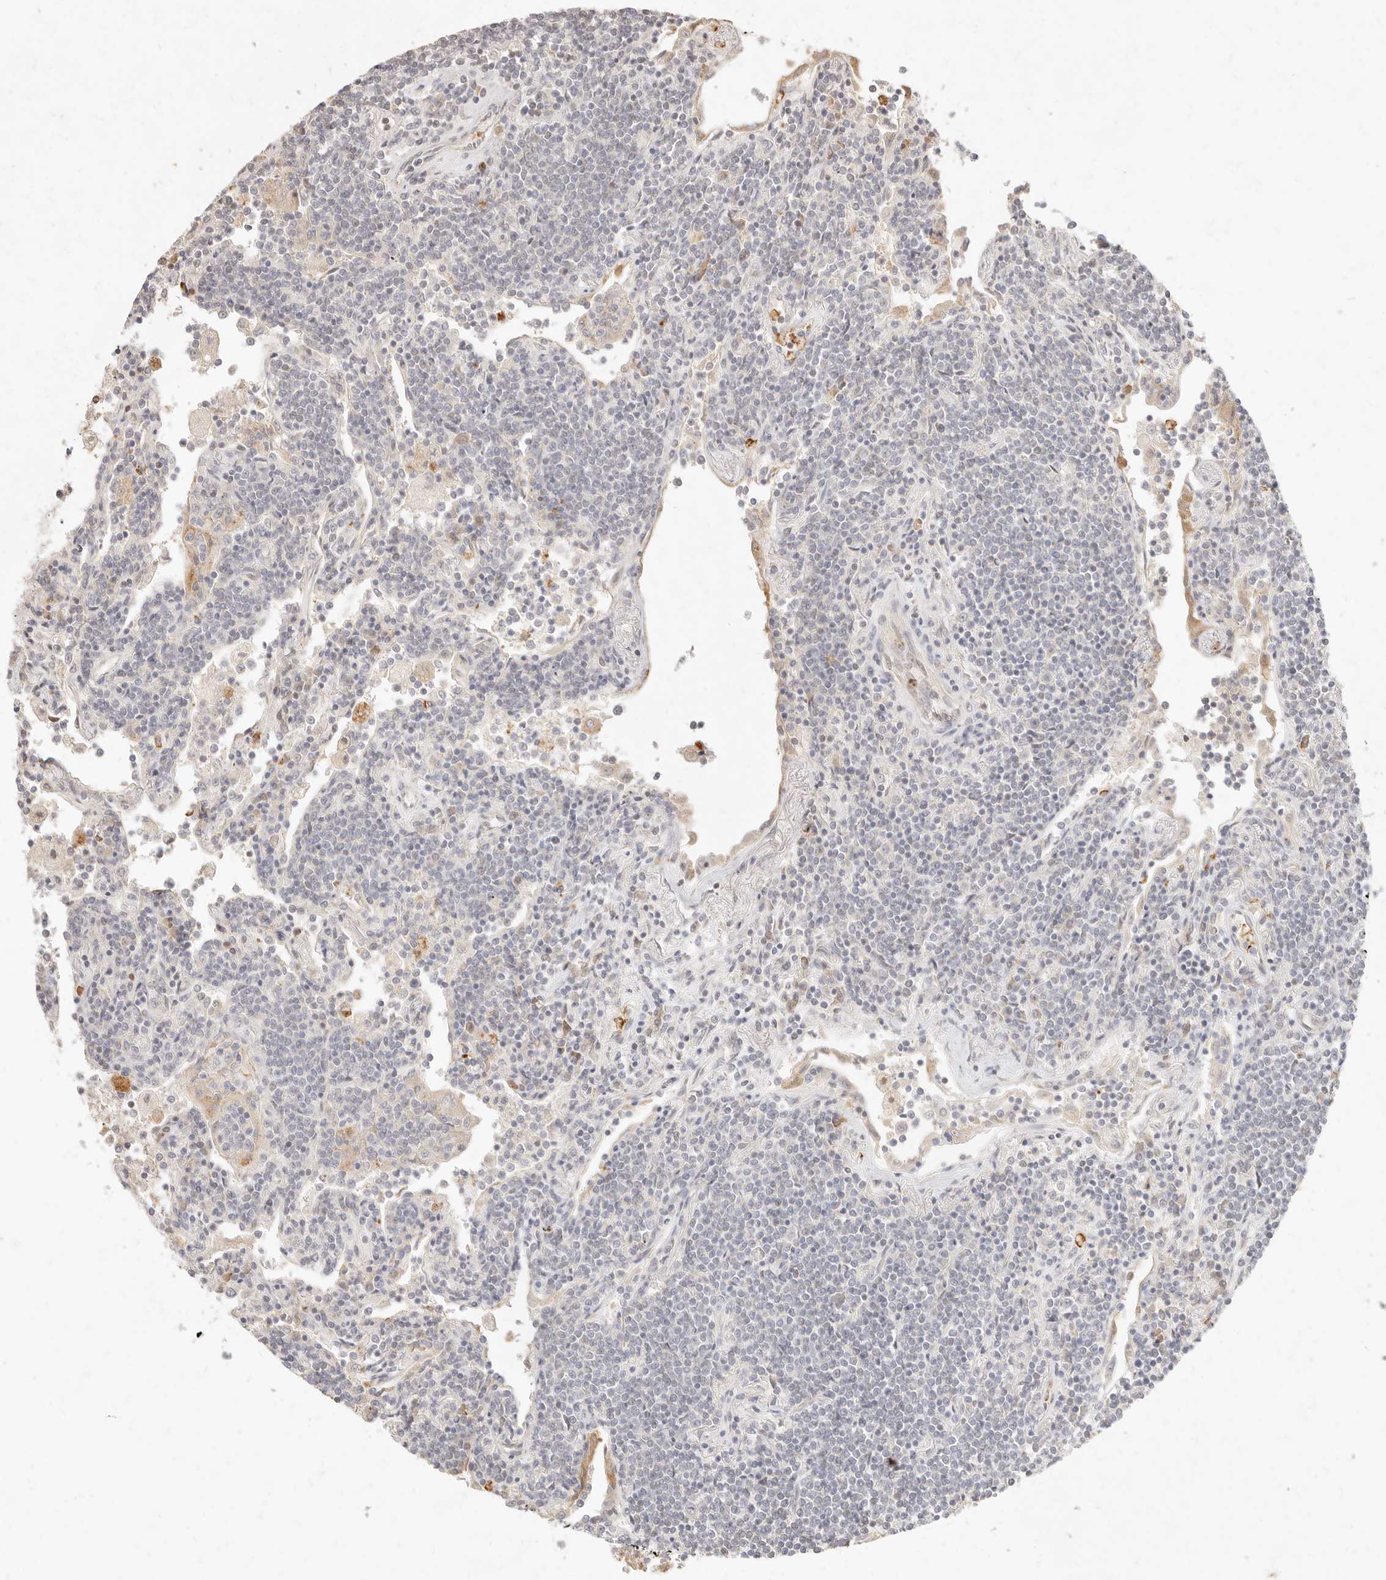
{"staining": {"intensity": "negative", "quantity": "none", "location": "none"}, "tissue": "lymphoma", "cell_type": "Tumor cells", "image_type": "cancer", "snomed": [{"axis": "morphology", "description": "Malignant lymphoma, non-Hodgkin's type, Low grade"}, {"axis": "topography", "description": "Lung"}], "caption": "Photomicrograph shows no significant protein expression in tumor cells of low-grade malignant lymphoma, non-Hodgkin's type. The staining is performed using DAB brown chromogen with nuclei counter-stained in using hematoxylin.", "gene": "ASCL3", "patient": {"sex": "female", "age": 71}}